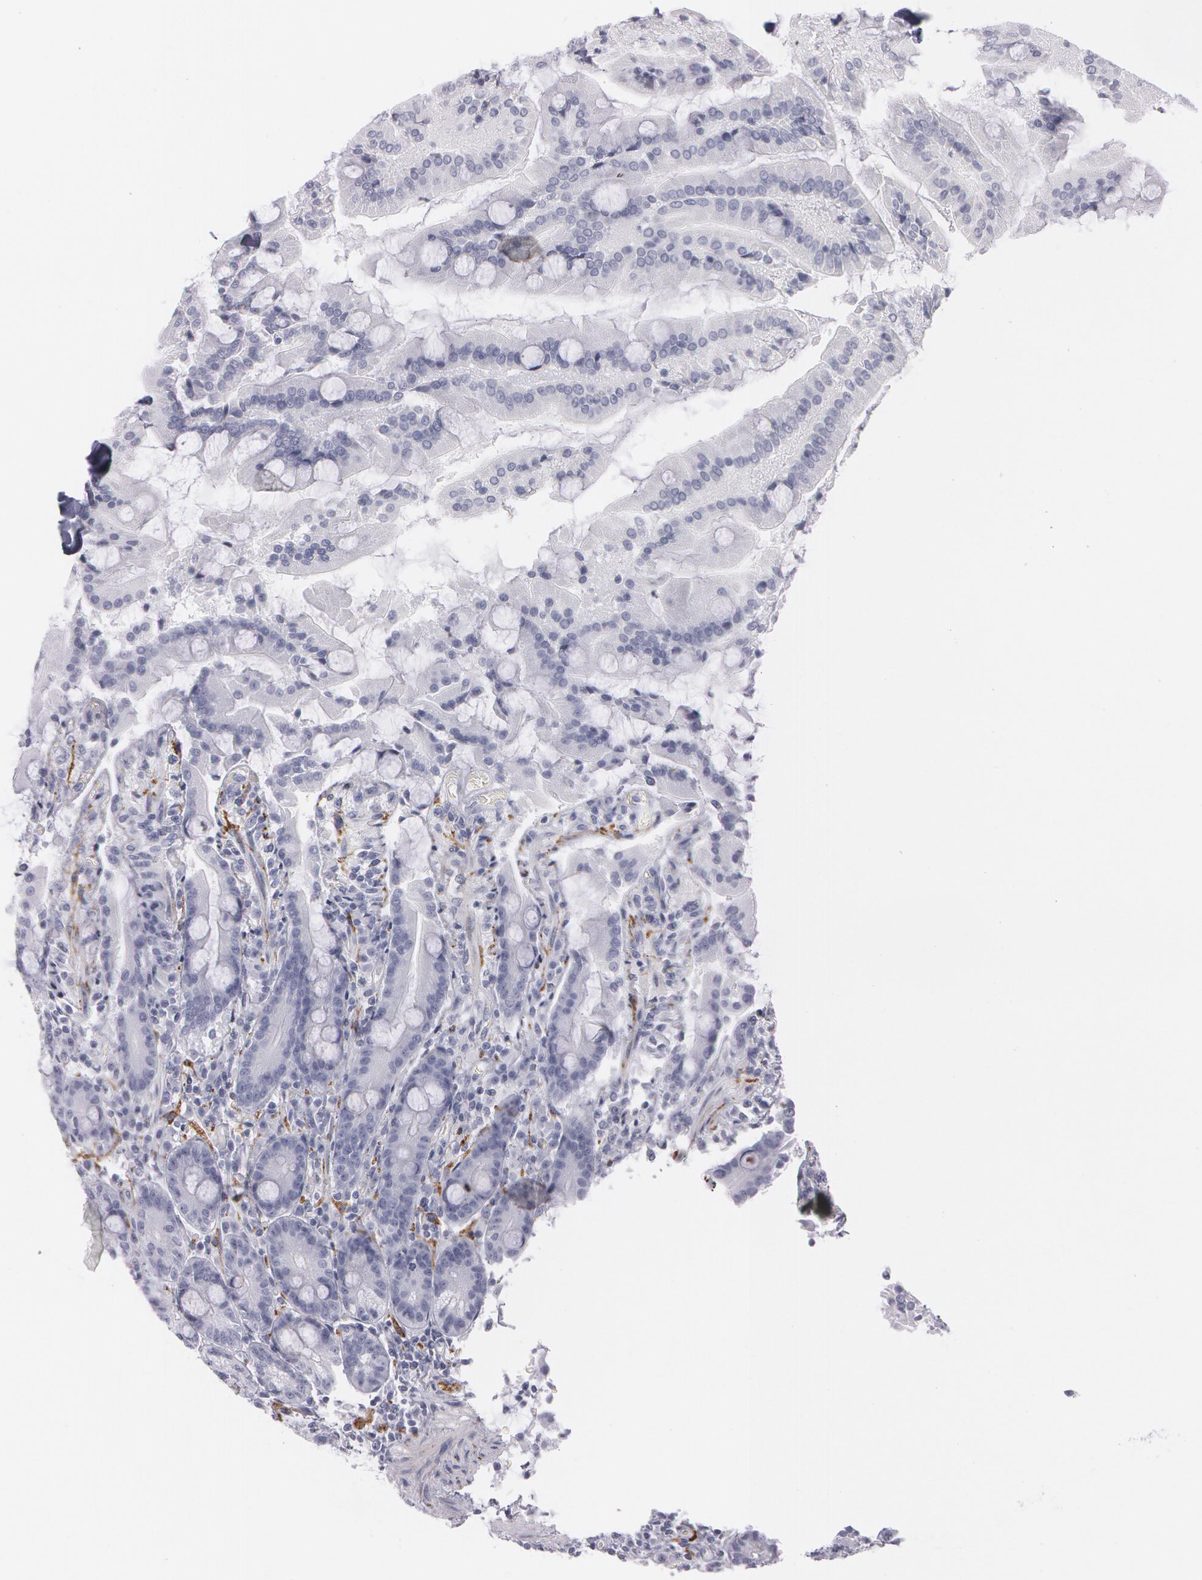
{"staining": {"intensity": "negative", "quantity": "none", "location": "none"}, "tissue": "duodenum", "cell_type": "Glandular cells", "image_type": "normal", "snomed": [{"axis": "morphology", "description": "Normal tissue, NOS"}, {"axis": "topography", "description": "Duodenum"}], "caption": "Histopathology image shows no significant protein positivity in glandular cells of benign duodenum.", "gene": "SNCG", "patient": {"sex": "female", "age": 64}}